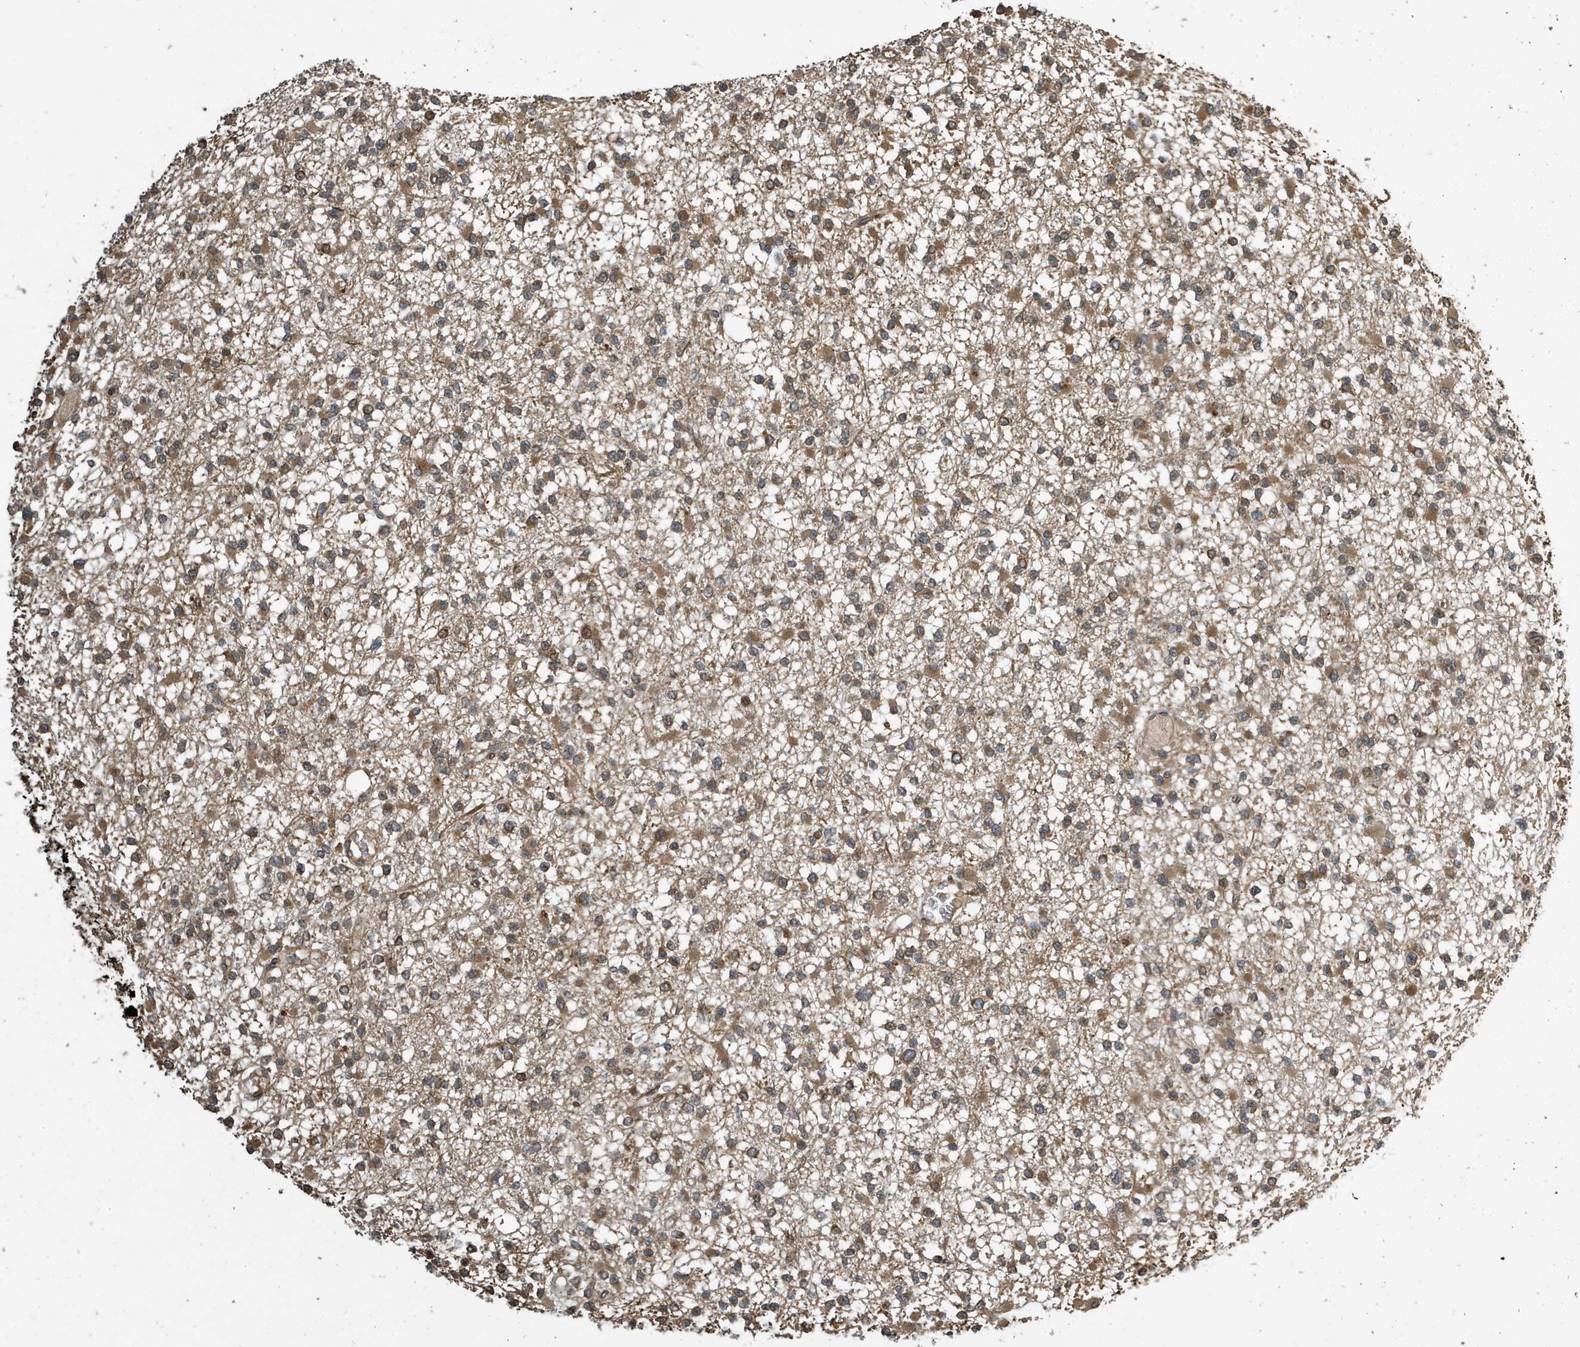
{"staining": {"intensity": "moderate", "quantity": "25%-75%", "location": "cytoplasmic/membranous"}, "tissue": "glioma", "cell_type": "Tumor cells", "image_type": "cancer", "snomed": [{"axis": "morphology", "description": "Glioma, malignant, Low grade"}, {"axis": "topography", "description": "Brain"}], "caption": "Human glioma stained with a brown dye displays moderate cytoplasmic/membranous positive expression in about 25%-75% of tumor cells.", "gene": "DUSP18", "patient": {"sex": "female", "age": 22}}